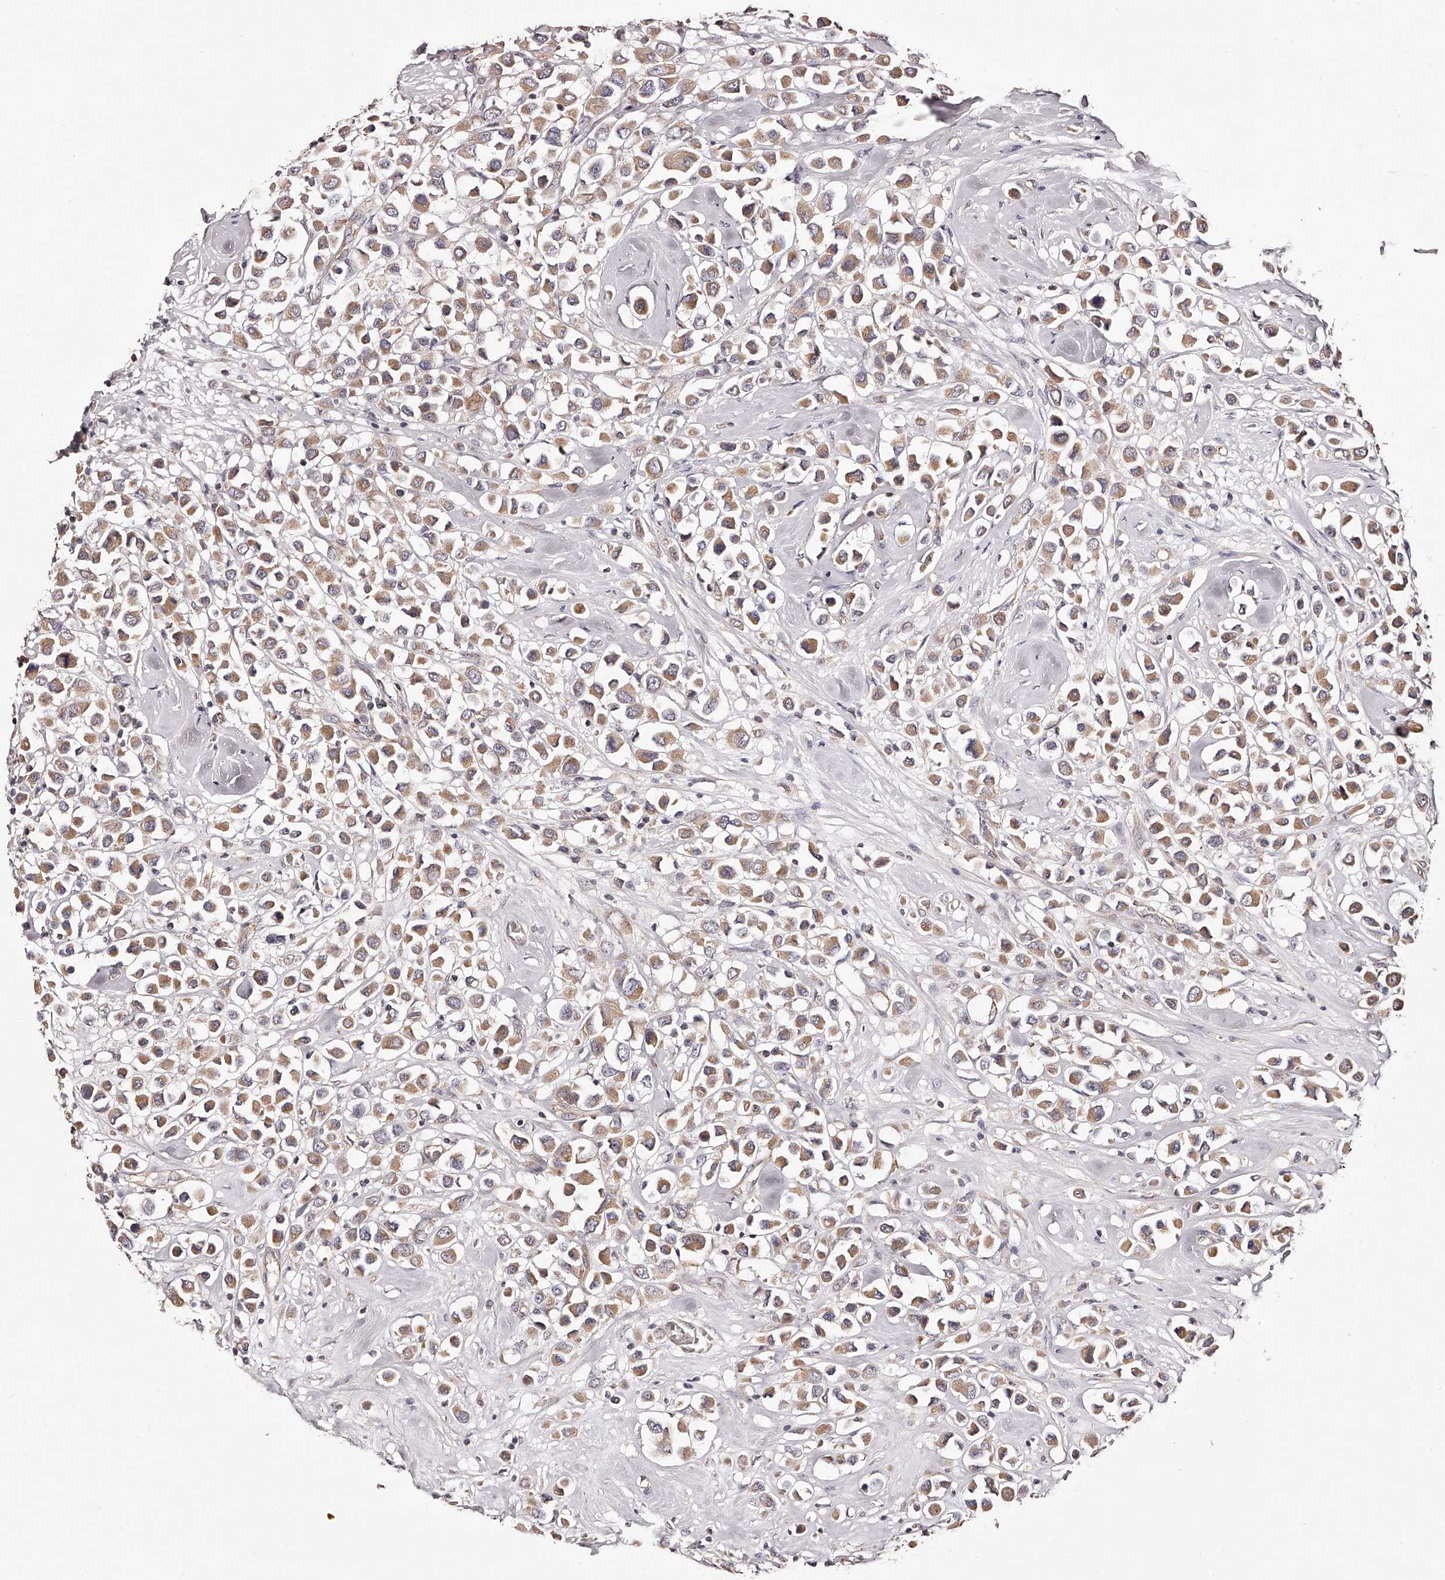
{"staining": {"intensity": "moderate", "quantity": ">75%", "location": "cytoplasmic/membranous"}, "tissue": "breast cancer", "cell_type": "Tumor cells", "image_type": "cancer", "snomed": [{"axis": "morphology", "description": "Duct carcinoma"}, {"axis": "topography", "description": "Breast"}], "caption": "Immunohistochemistry image of breast cancer (infiltrating ductal carcinoma) stained for a protein (brown), which shows medium levels of moderate cytoplasmic/membranous positivity in about >75% of tumor cells.", "gene": "USP21", "patient": {"sex": "female", "age": 61}}